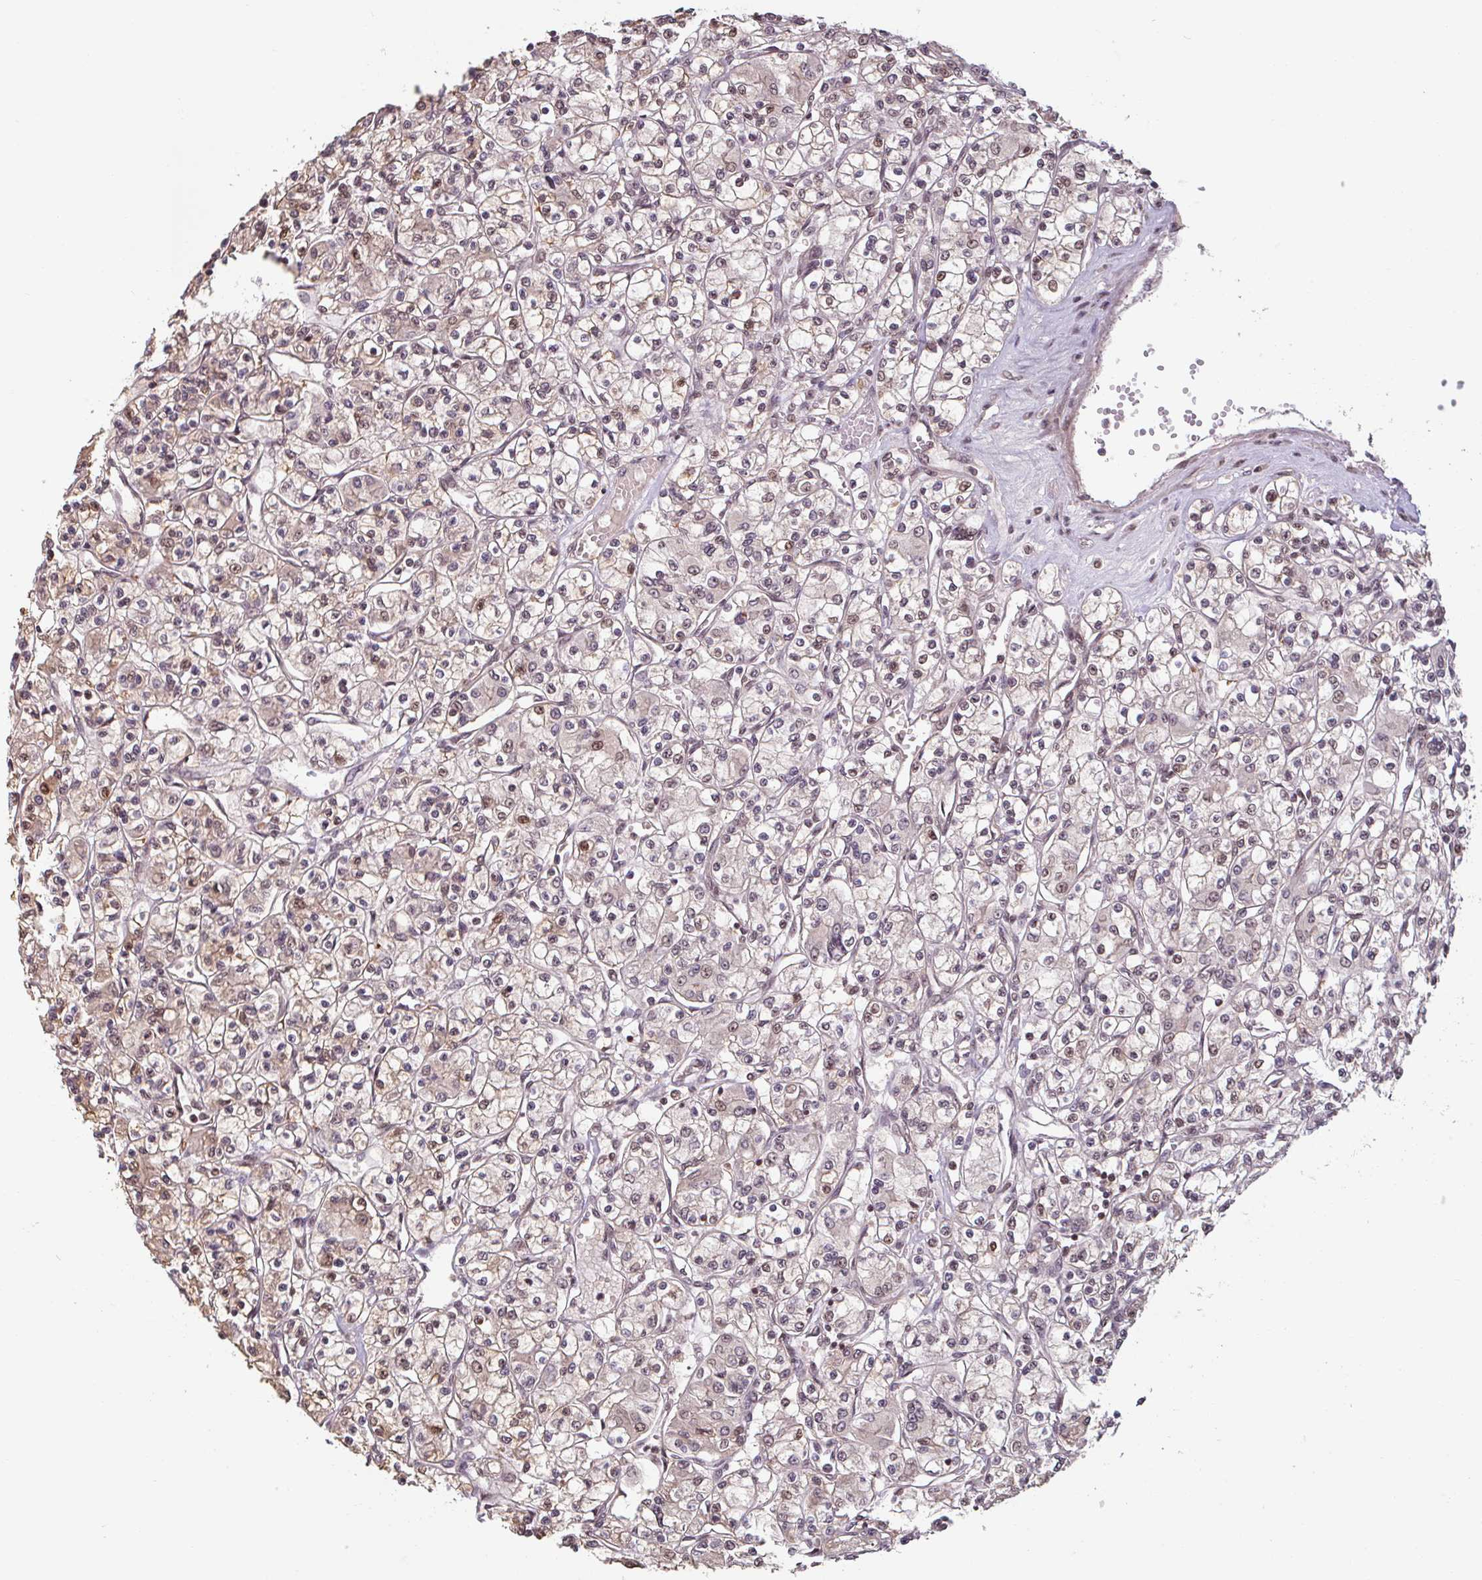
{"staining": {"intensity": "moderate", "quantity": "25%-75%", "location": "nuclear"}, "tissue": "renal cancer", "cell_type": "Tumor cells", "image_type": "cancer", "snomed": [{"axis": "morphology", "description": "Adenocarcinoma, NOS"}, {"axis": "topography", "description": "Kidney"}], "caption": "Moderate nuclear protein expression is identified in approximately 25%-75% of tumor cells in renal cancer. (Stains: DAB (3,3'-diaminobenzidine) in brown, nuclei in blue, Microscopy: brightfield microscopy at high magnification).", "gene": "DR1", "patient": {"sex": "female", "age": 59}}